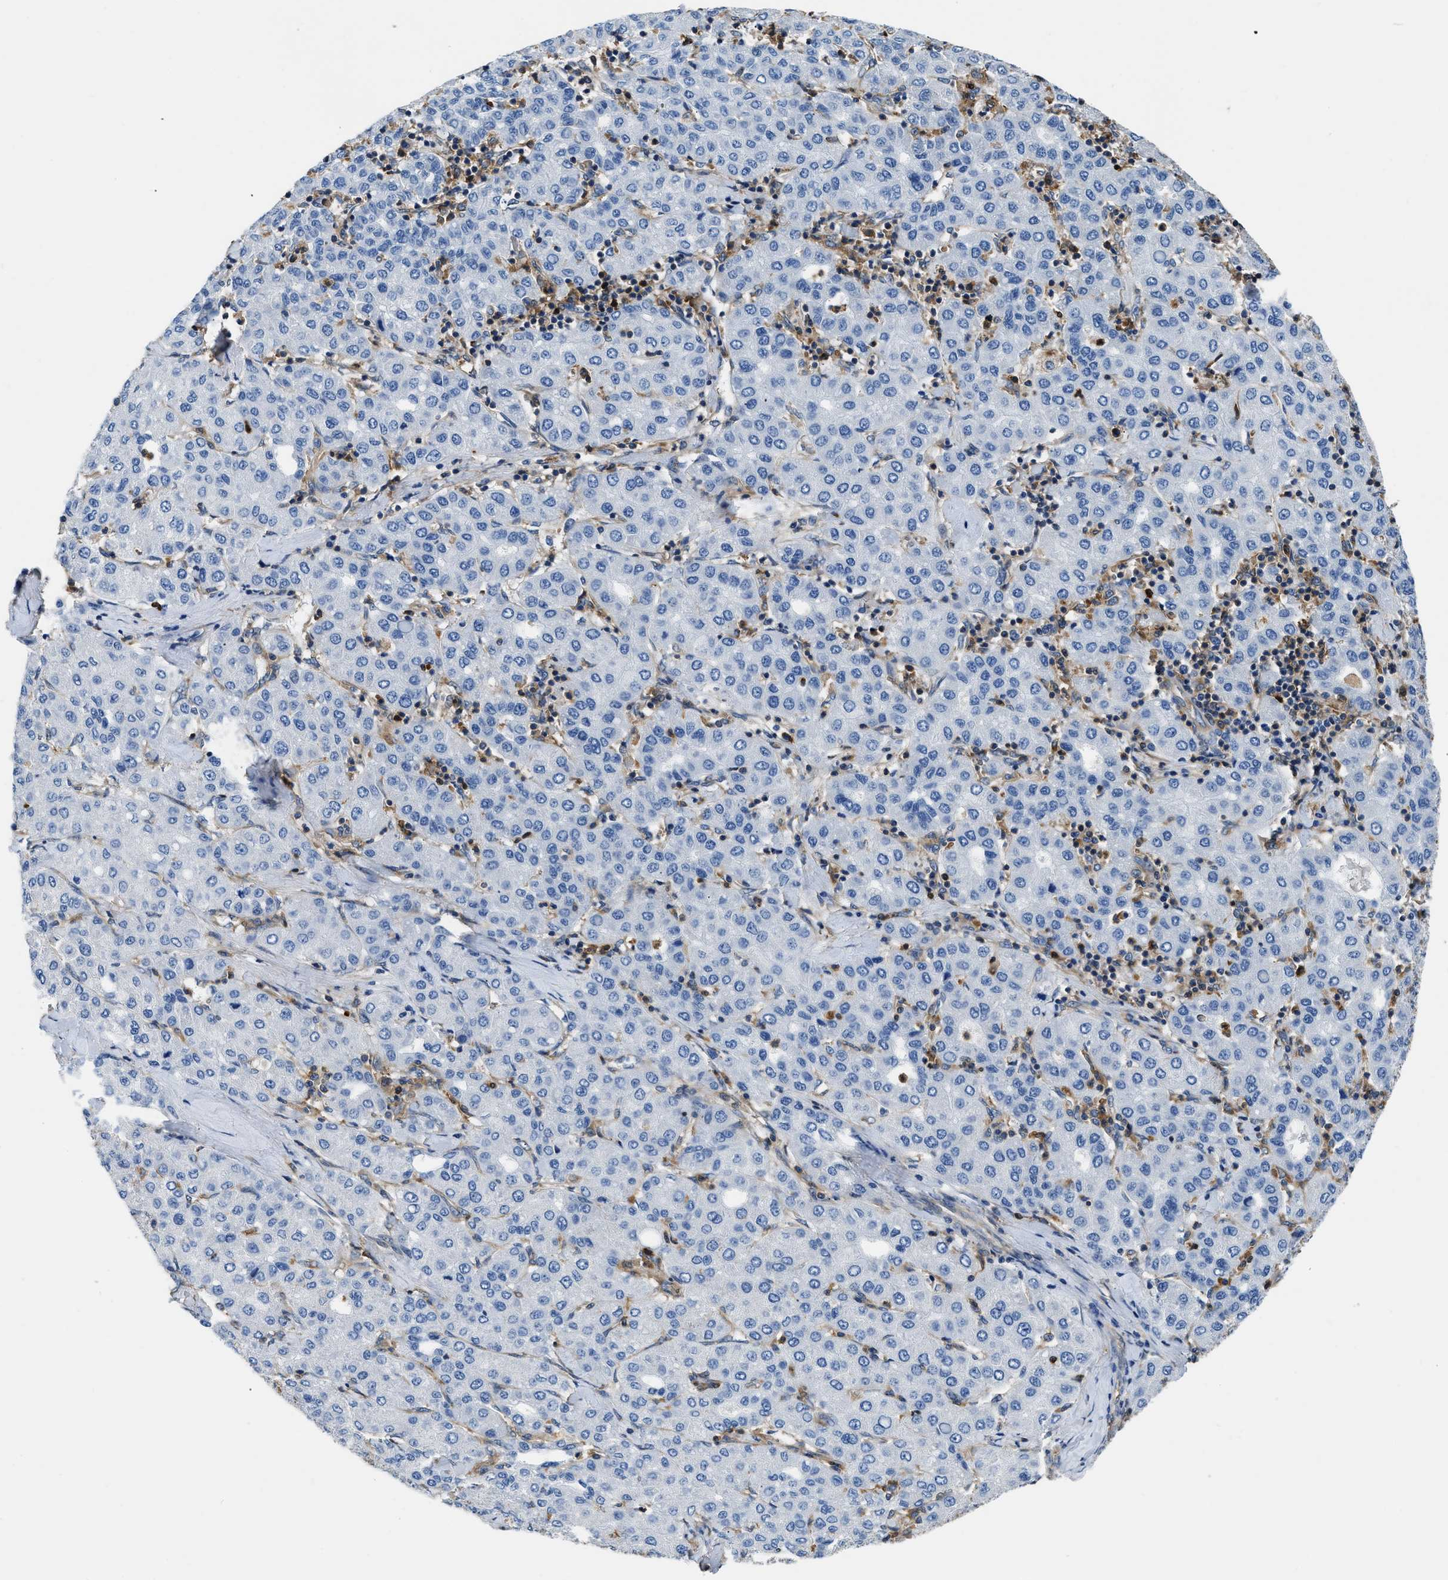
{"staining": {"intensity": "negative", "quantity": "none", "location": "none"}, "tissue": "liver cancer", "cell_type": "Tumor cells", "image_type": "cancer", "snomed": [{"axis": "morphology", "description": "Carcinoma, Hepatocellular, NOS"}, {"axis": "topography", "description": "Liver"}], "caption": "The histopathology image demonstrates no staining of tumor cells in hepatocellular carcinoma (liver).", "gene": "PKM", "patient": {"sex": "male", "age": 65}}